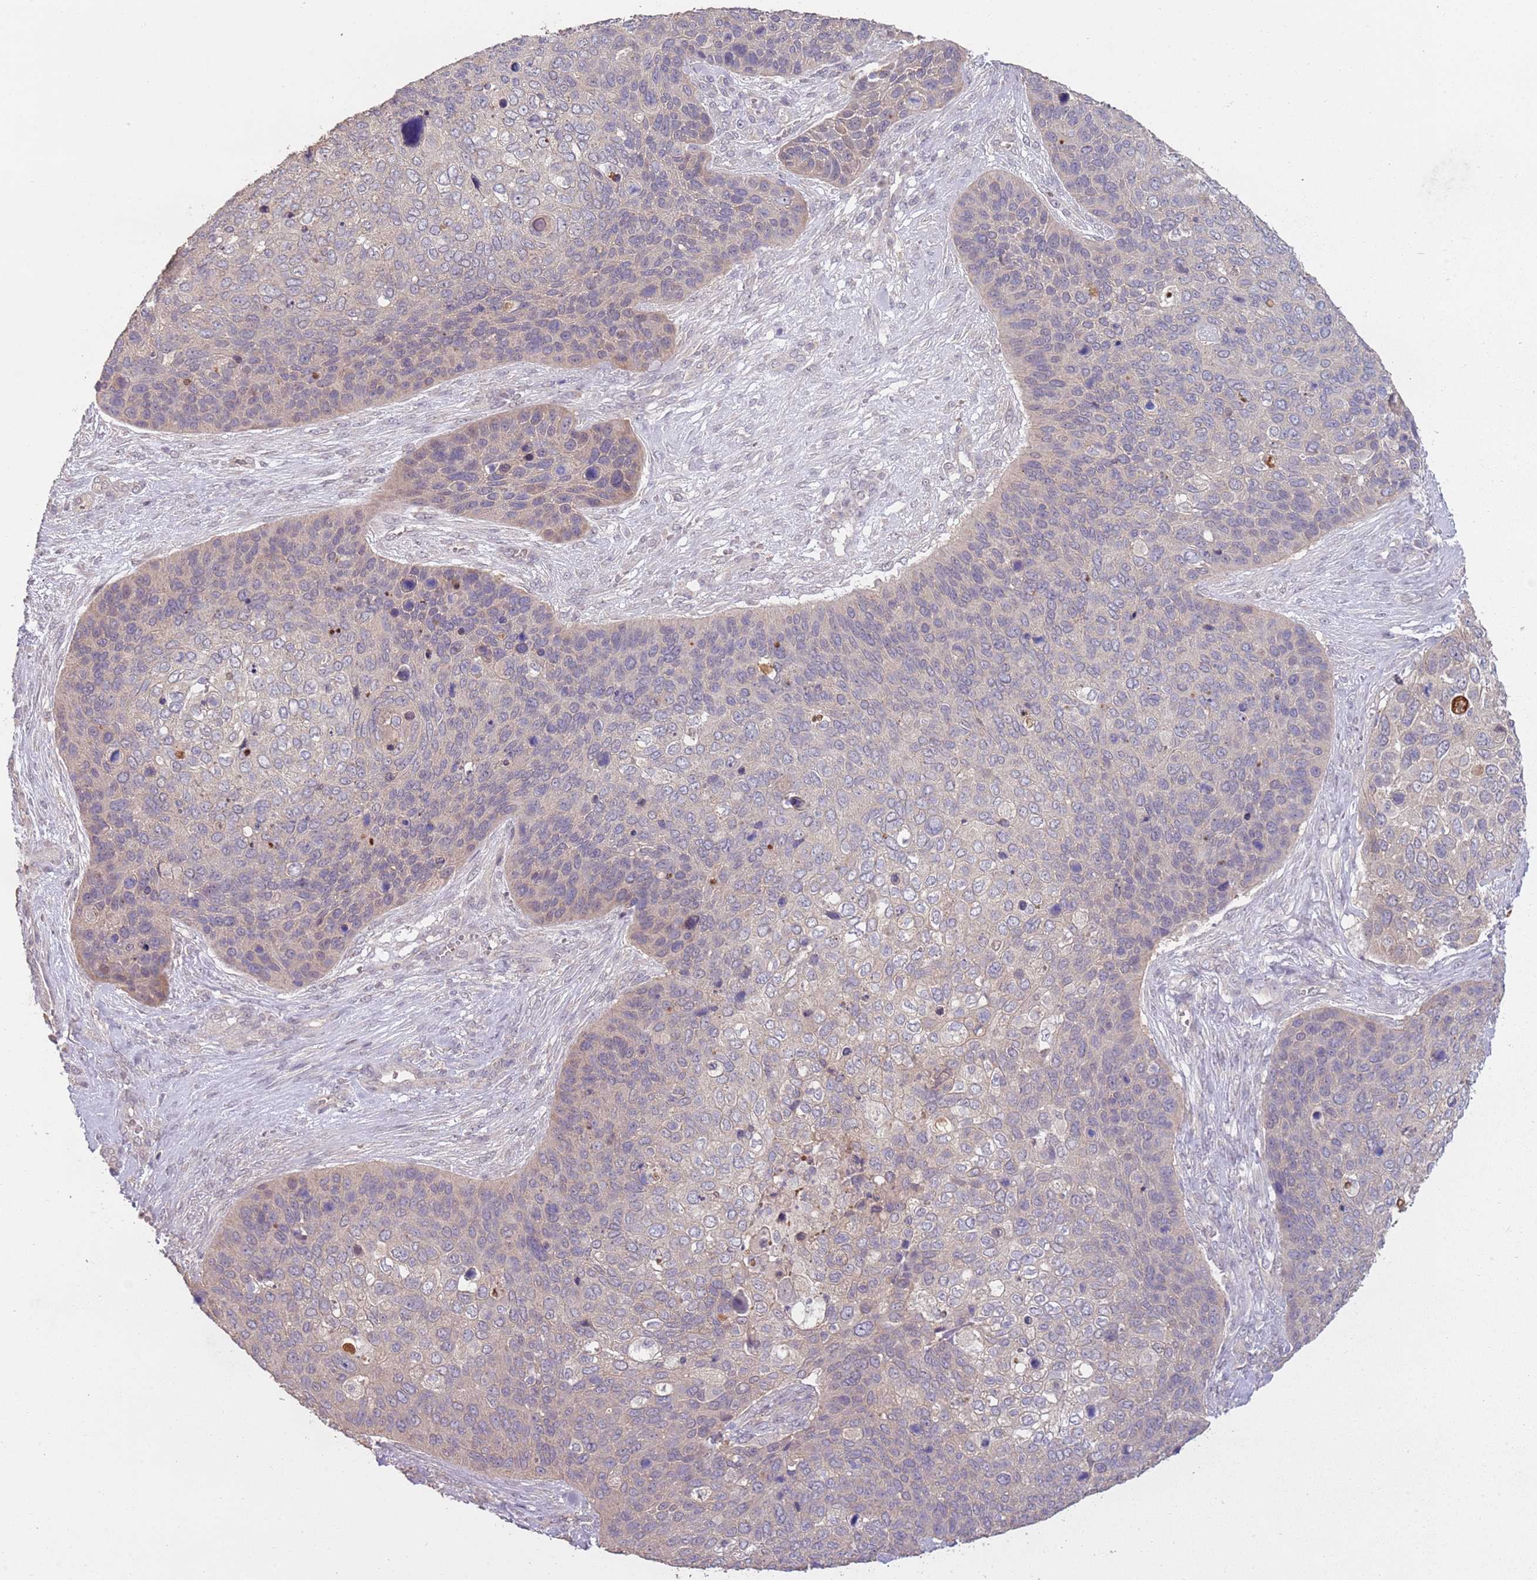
{"staining": {"intensity": "negative", "quantity": "none", "location": "none"}, "tissue": "skin cancer", "cell_type": "Tumor cells", "image_type": "cancer", "snomed": [{"axis": "morphology", "description": "Basal cell carcinoma"}, {"axis": "topography", "description": "Skin"}], "caption": "A micrograph of skin basal cell carcinoma stained for a protein exhibits no brown staining in tumor cells. (Brightfield microscopy of DAB IHC at high magnification).", "gene": "TEKT4", "patient": {"sex": "female", "age": 74}}